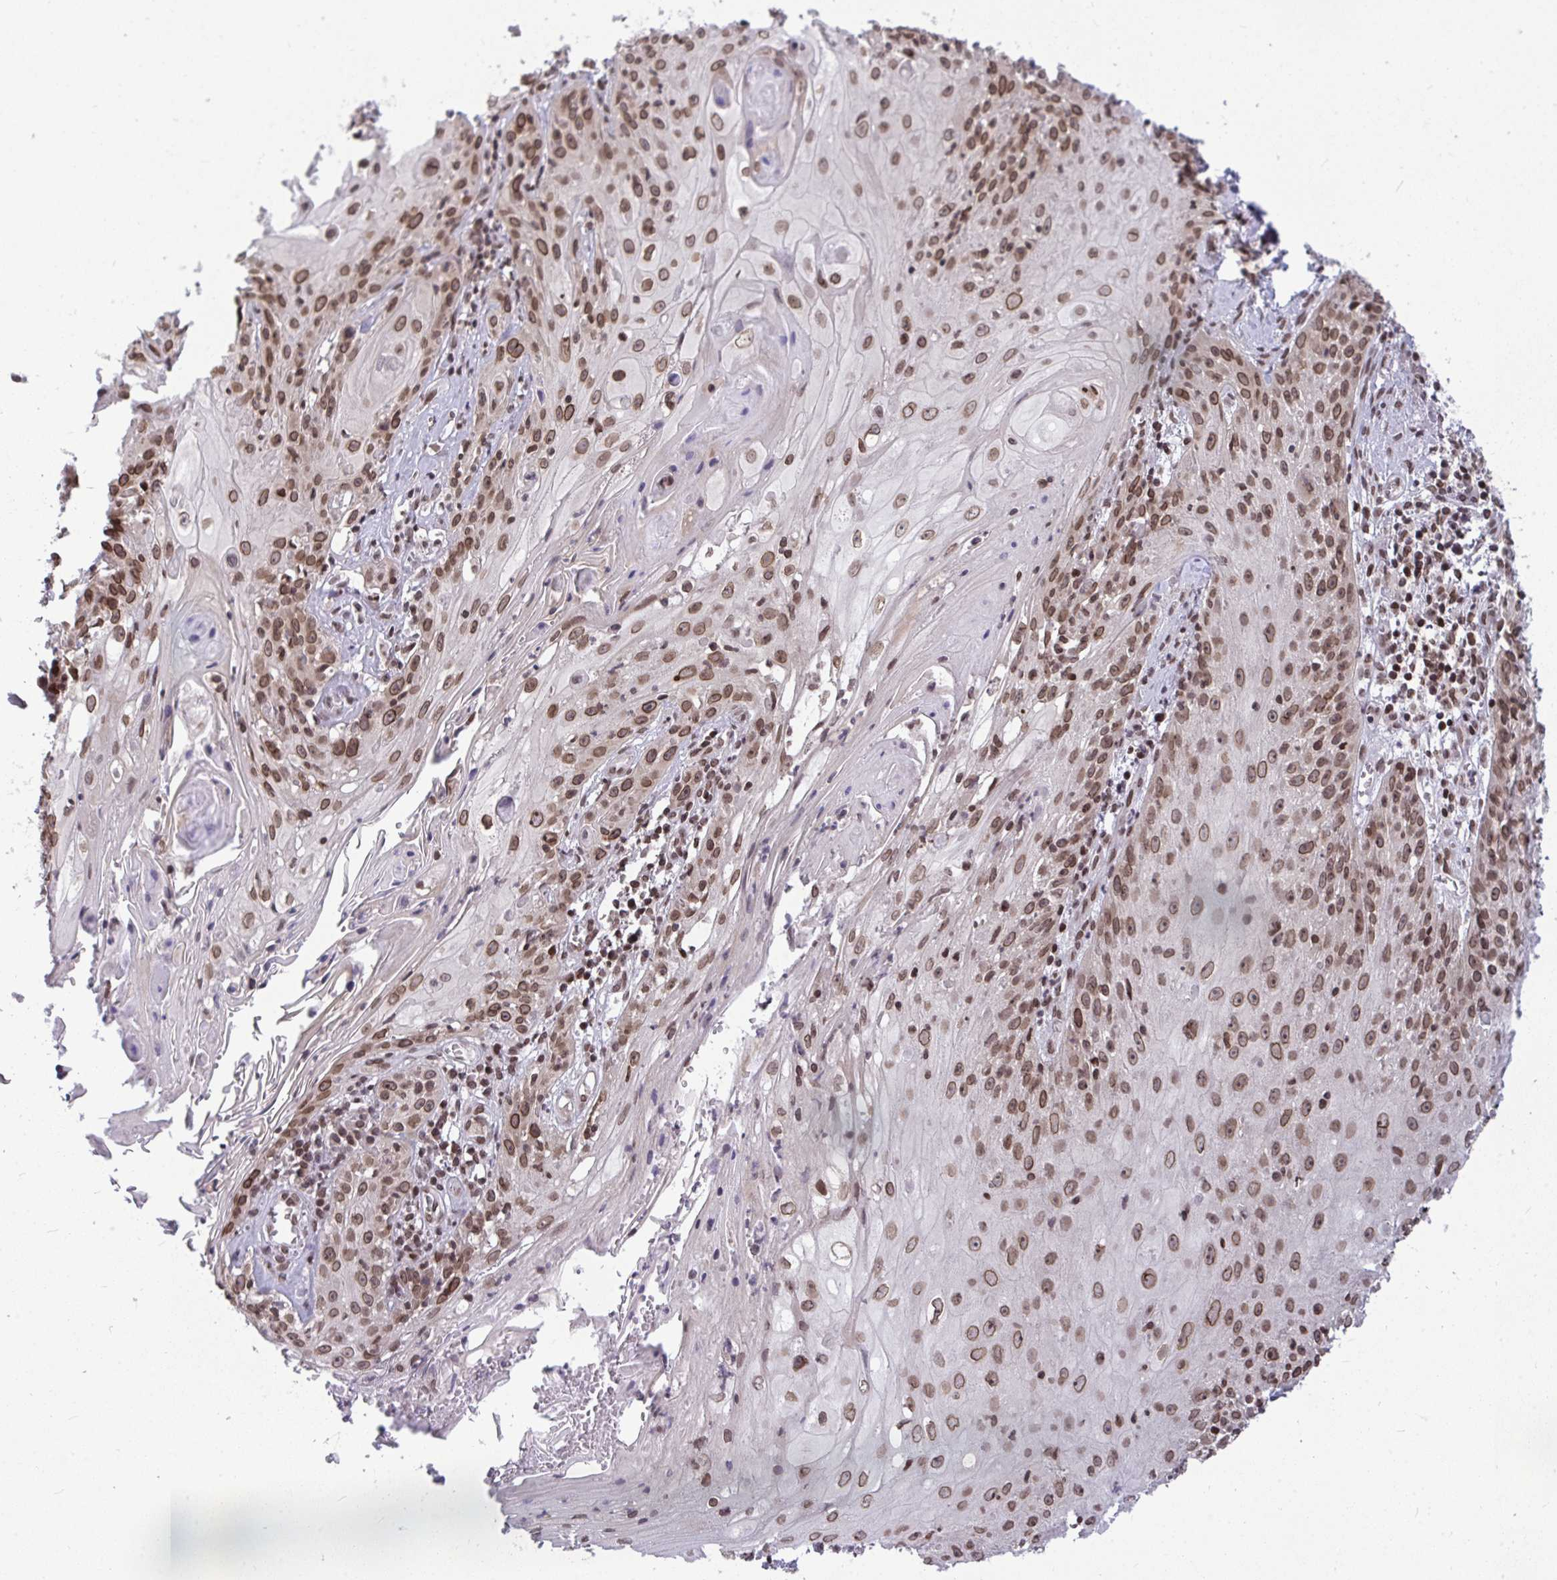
{"staining": {"intensity": "moderate", "quantity": ">75%", "location": "cytoplasmic/membranous,nuclear"}, "tissue": "skin cancer", "cell_type": "Tumor cells", "image_type": "cancer", "snomed": [{"axis": "morphology", "description": "Squamous cell carcinoma, NOS"}, {"axis": "topography", "description": "Skin"}, {"axis": "topography", "description": "Vulva"}], "caption": "Immunohistochemical staining of human skin cancer (squamous cell carcinoma) exhibits medium levels of moderate cytoplasmic/membranous and nuclear expression in about >75% of tumor cells. Nuclei are stained in blue.", "gene": "JPT1", "patient": {"sex": "female", "age": 76}}